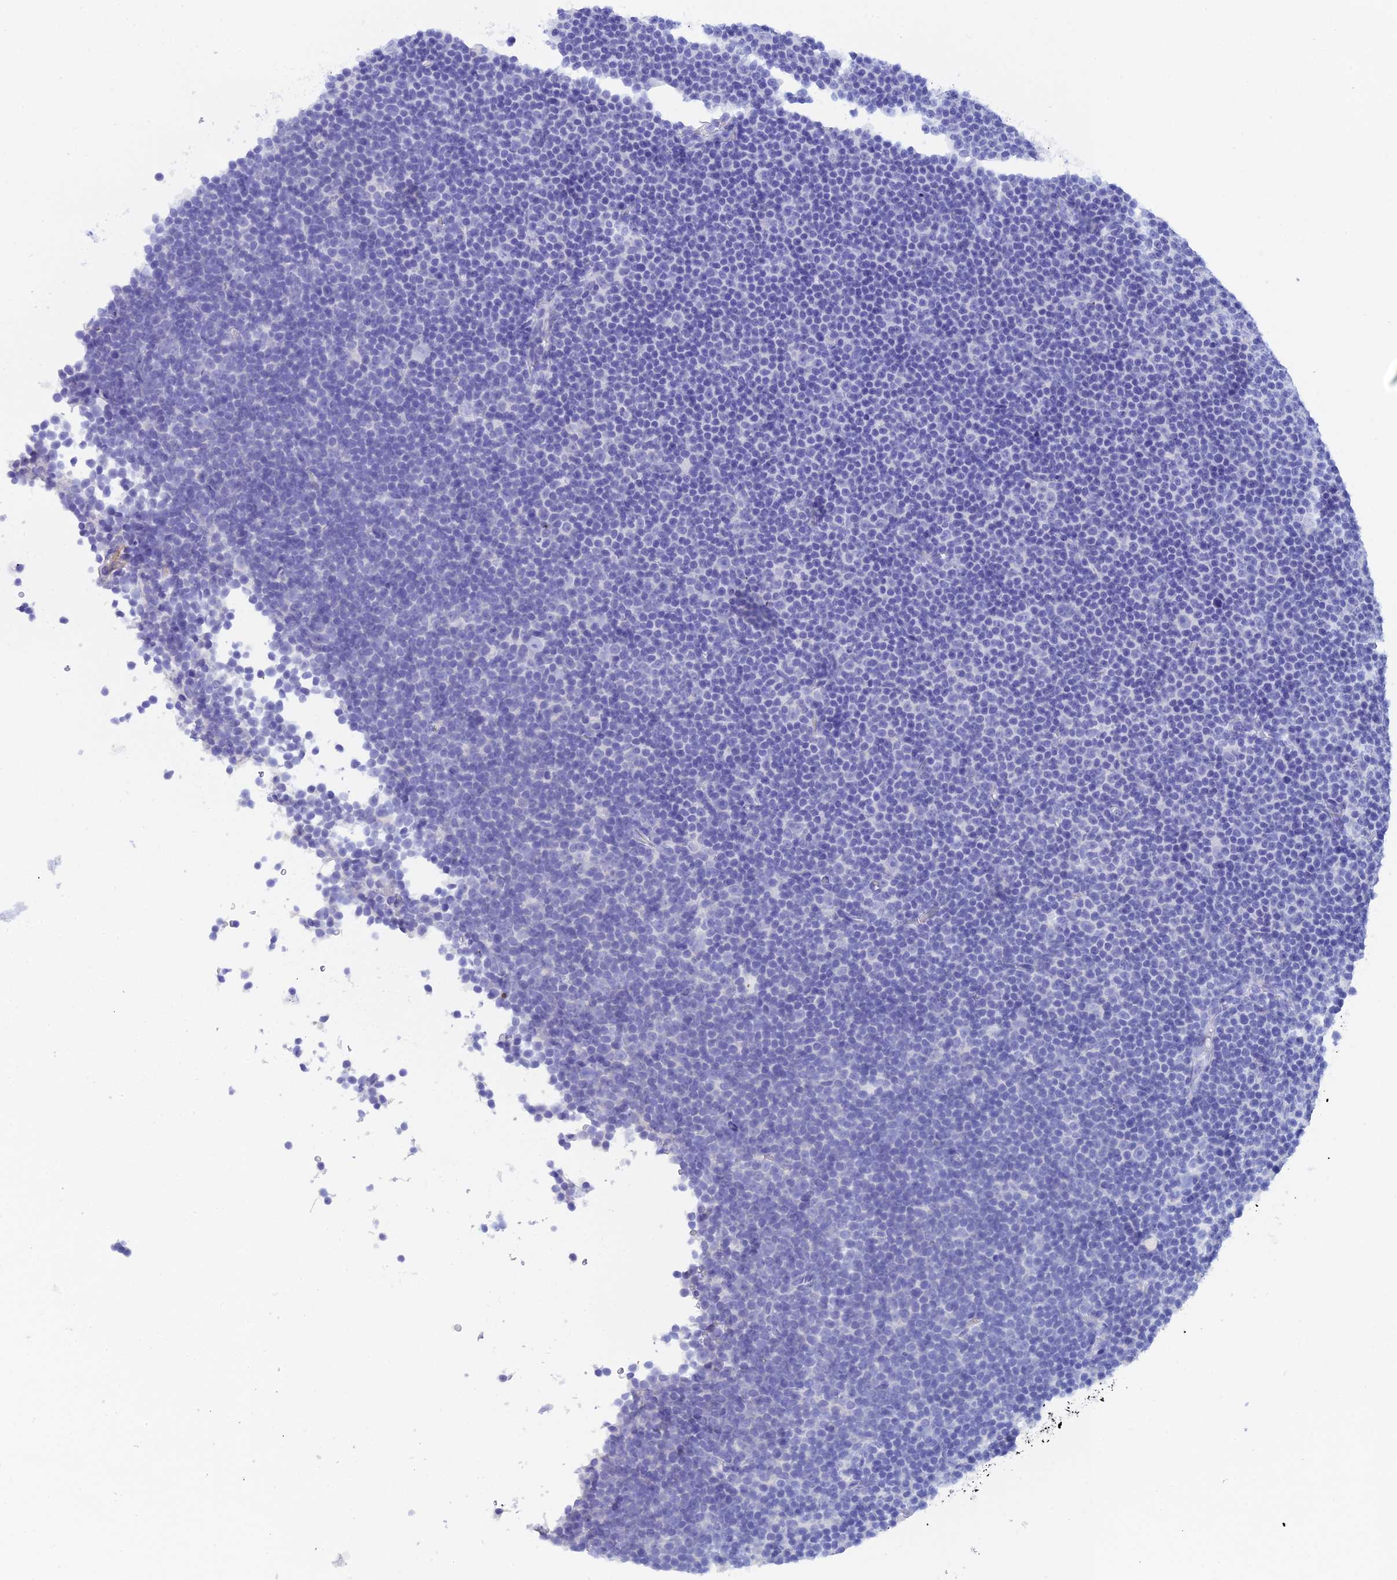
{"staining": {"intensity": "negative", "quantity": "none", "location": "none"}, "tissue": "lymphoma", "cell_type": "Tumor cells", "image_type": "cancer", "snomed": [{"axis": "morphology", "description": "Malignant lymphoma, non-Hodgkin's type, Low grade"}, {"axis": "topography", "description": "Lymph node"}], "caption": "A high-resolution histopathology image shows IHC staining of lymphoma, which displays no significant staining in tumor cells. (DAB immunohistochemistry with hematoxylin counter stain).", "gene": "REG1A", "patient": {"sex": "female", "age": 67}}